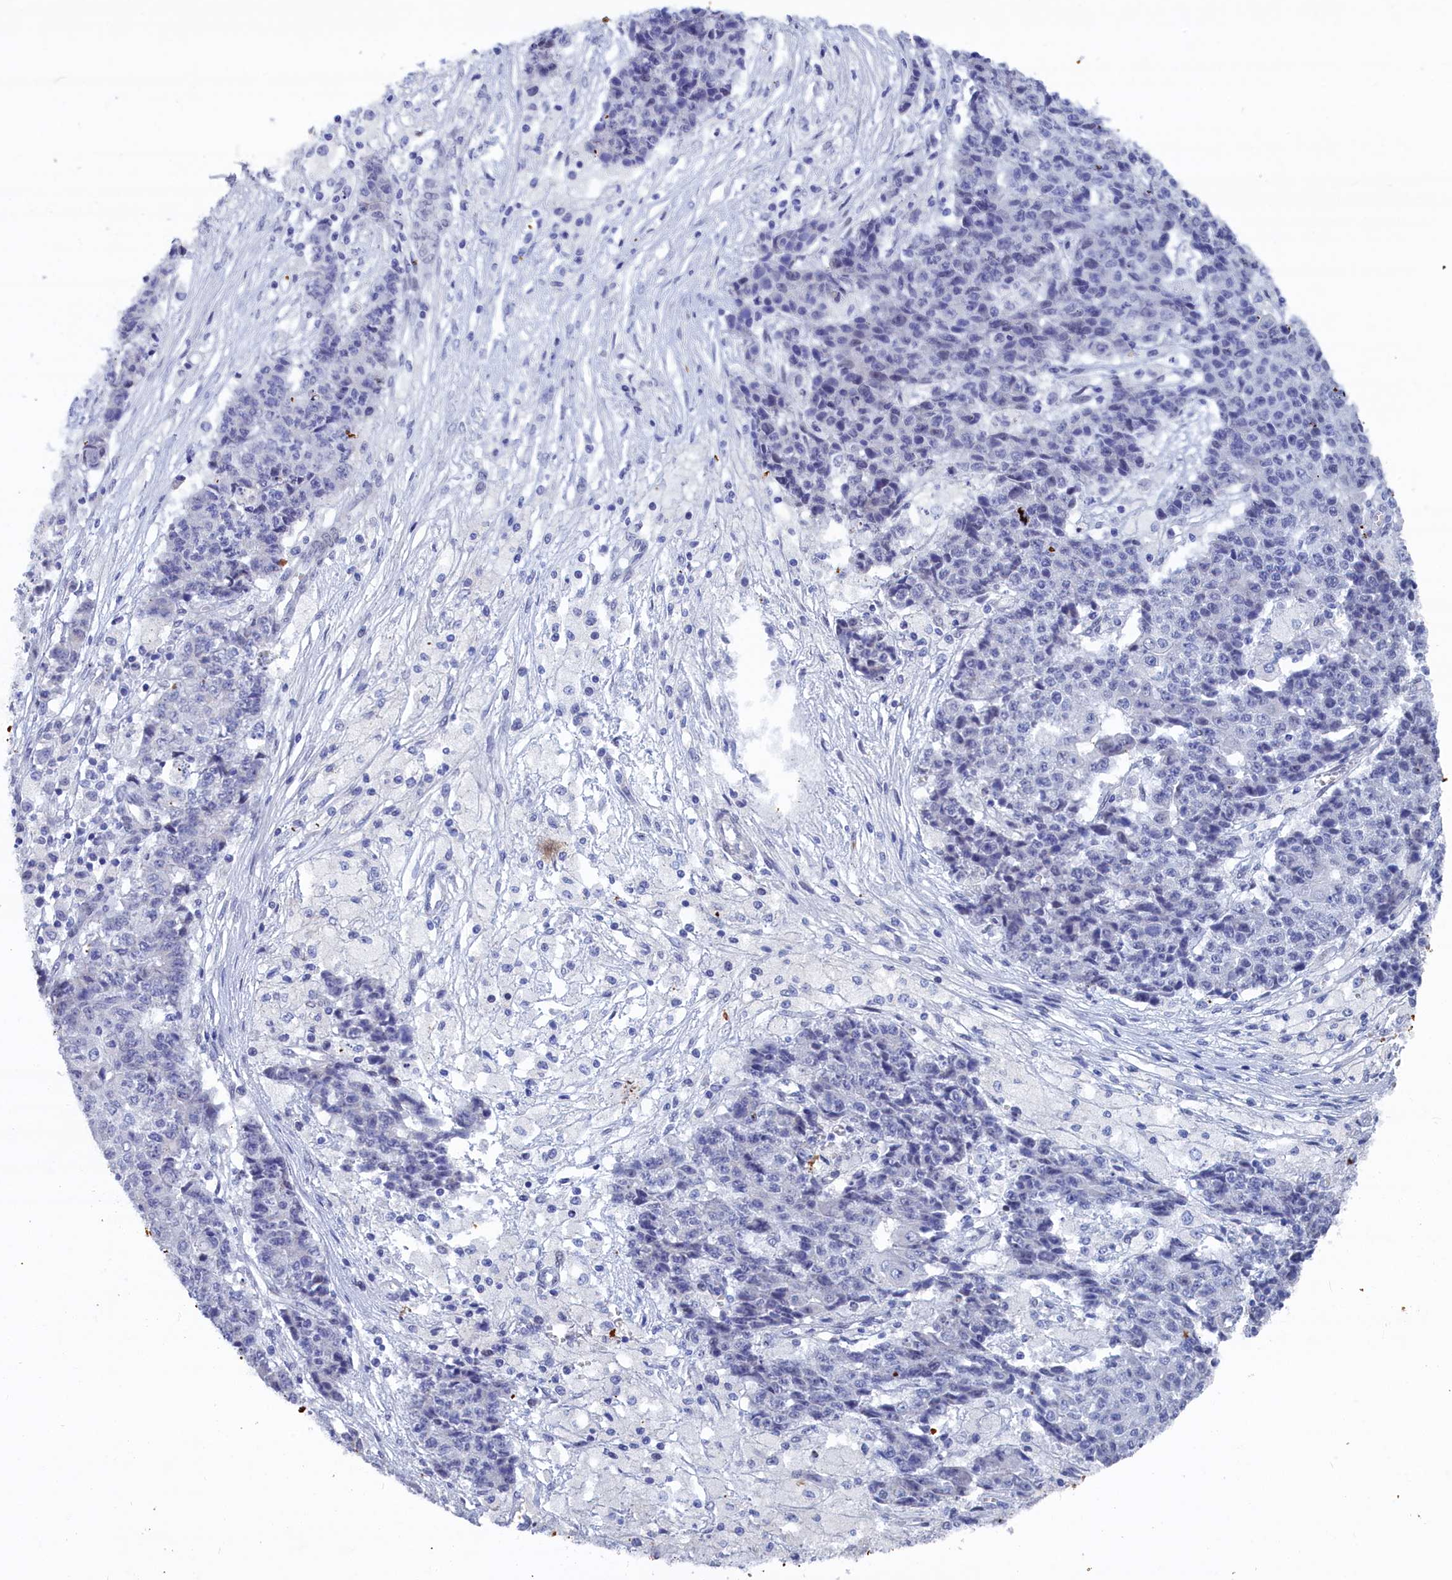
{"staining": {"intensity": "negative", "quantity": "none", "location": "none"}, "tissue": "ovarian cancer", "cell_type": "Tumor cells", "image_type": "cancer", "snomed": [{"axis": "morphology", "description": "Carcinoma, endometroid"}, {"axis": "topography", "description": "Ovary"}], "caption": "This is an immunohistochemistry image of ovarian cancer (endometroid carcinoma). There is no expression in tumor cells.", "gene": "WDR83", "patient": {"sex": "female", "age": 42}}